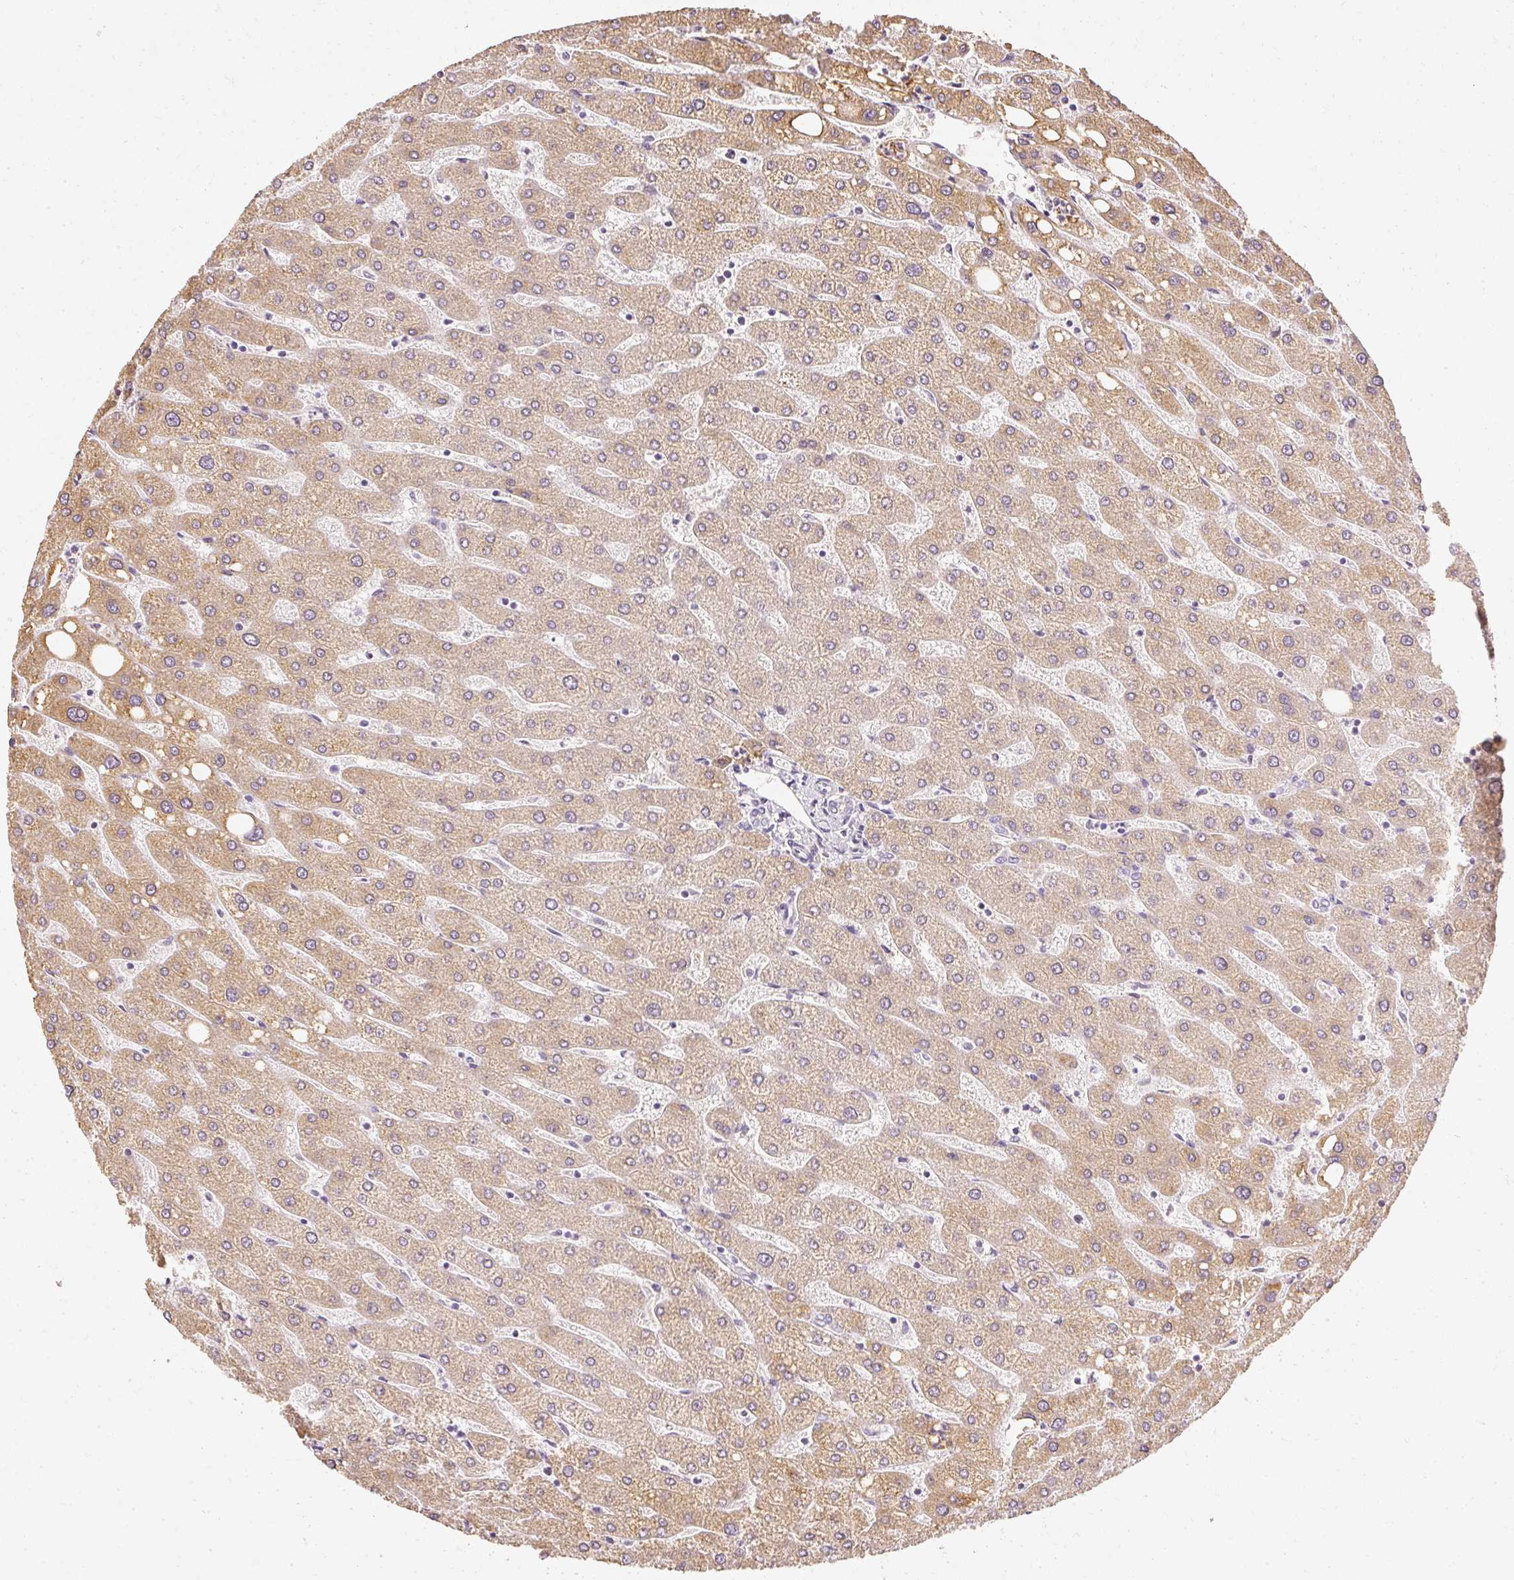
{"staining": {"intensity": "negative", "quantity": "none", "location": "none"}, "tissue": "liver", "cell_type": "Cholangiocytes", "image_type": "normal", "snomed": [{"axis": "morphology", "description": "Normal tissue, NOS"}, {"axis": "topography", "description": "Liver"}], "caption": "Cholangiocytes are negative for protein expression in benign human liver. Brightfield microscopy of immunohistochemistry stained with DAB (brown) and hematoxylin (blue), captured at high magnification.", "gene": "ELAVL3", "patient": {"sex": "male", "age": 67}}